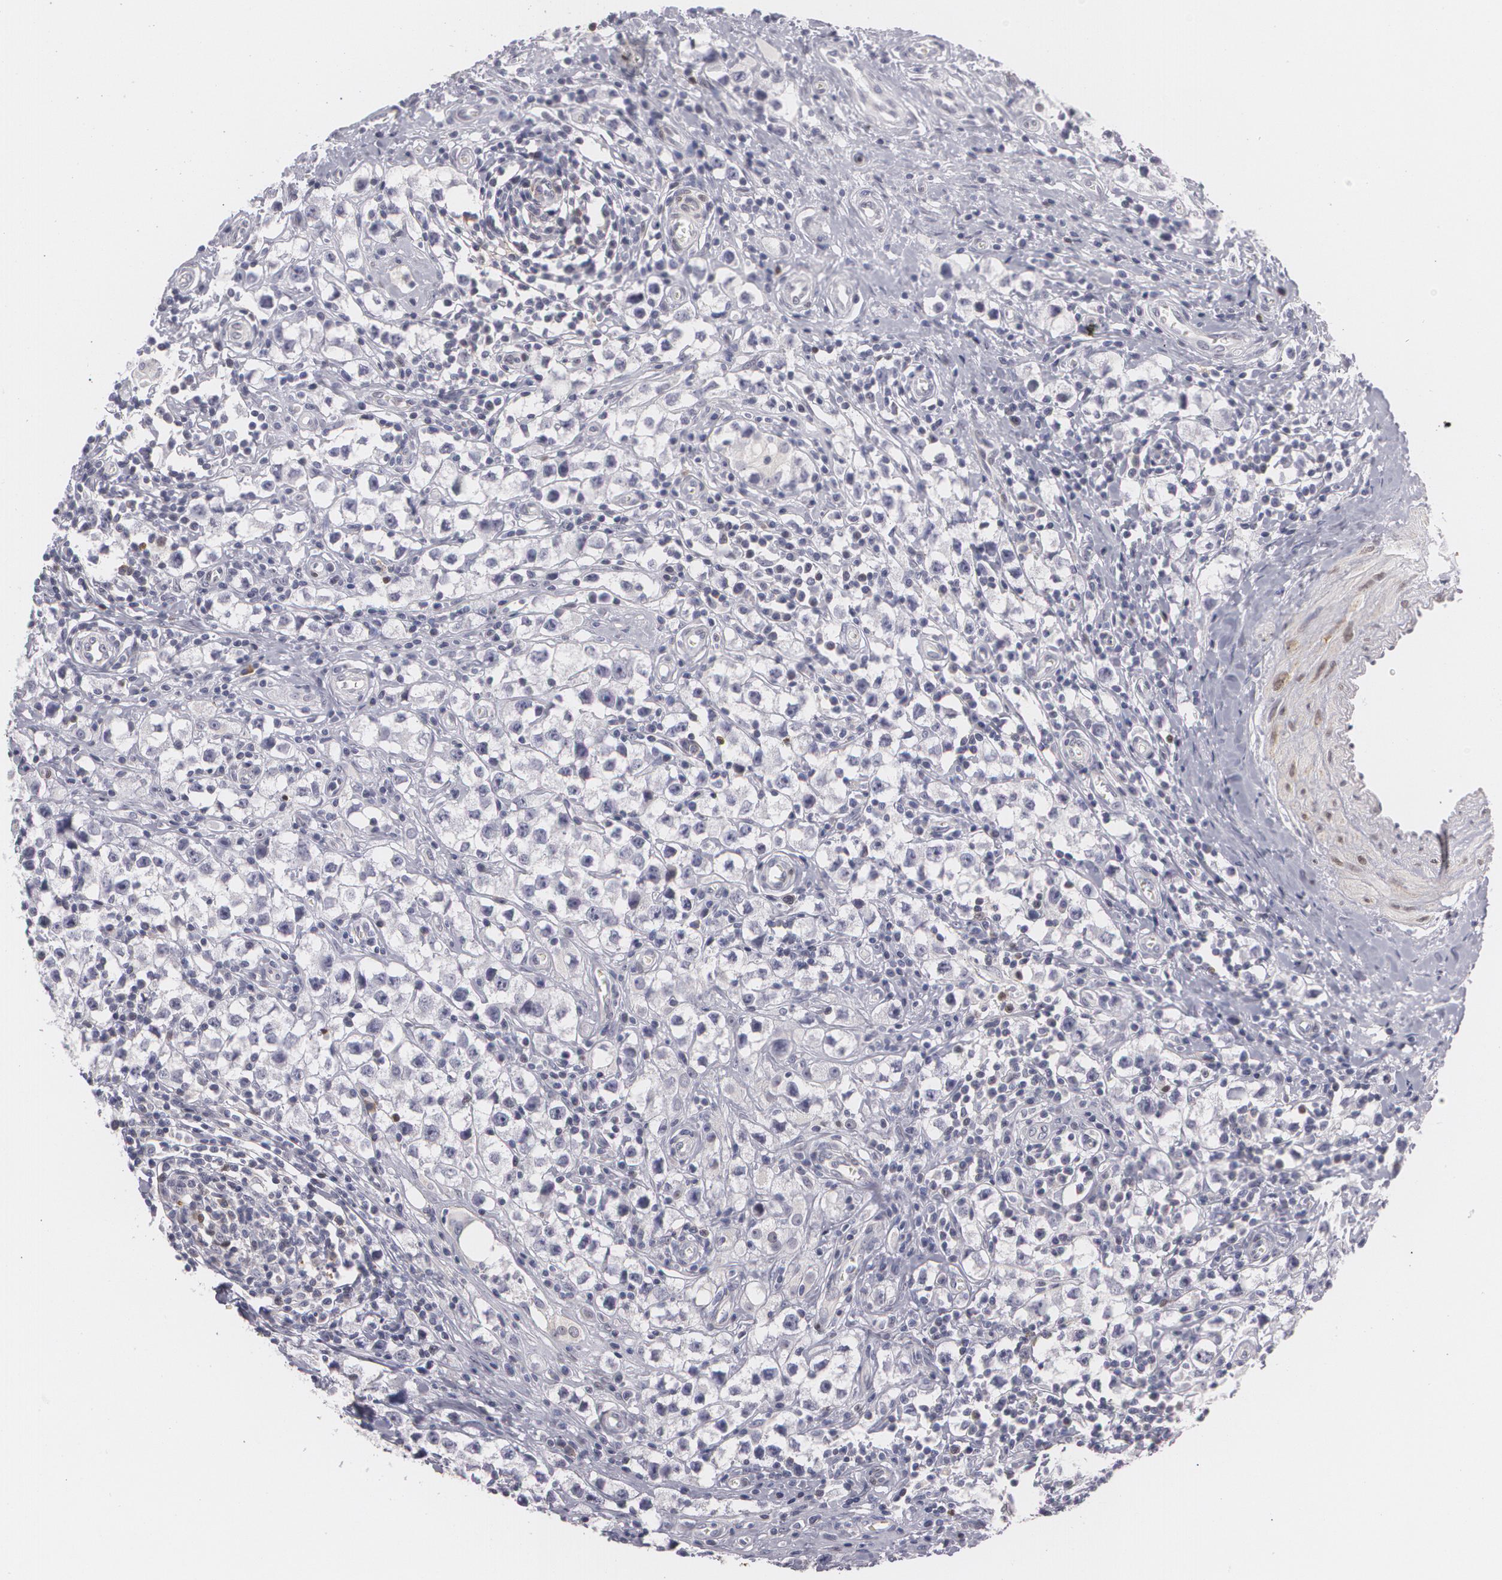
{"staining": {"intensity": "negative", "quantity": "none", "location": "none"}, "tissue": "testis cancer", "cell_type": "Tumor cells", "image_type": "cancer", "snomed": [{"axis": "morphology", "description": "Seminoma, NOS"}, {"axis": "topography", "description": "Testis"}], "caption": "A high-resolution micrograph shows immunohistochemistry staining of testis cancer (seminoma), which reveals no significant expression in tumor cells.", "gene": "ZBTB16", "patient": {"sex": "male", "age": 35}}